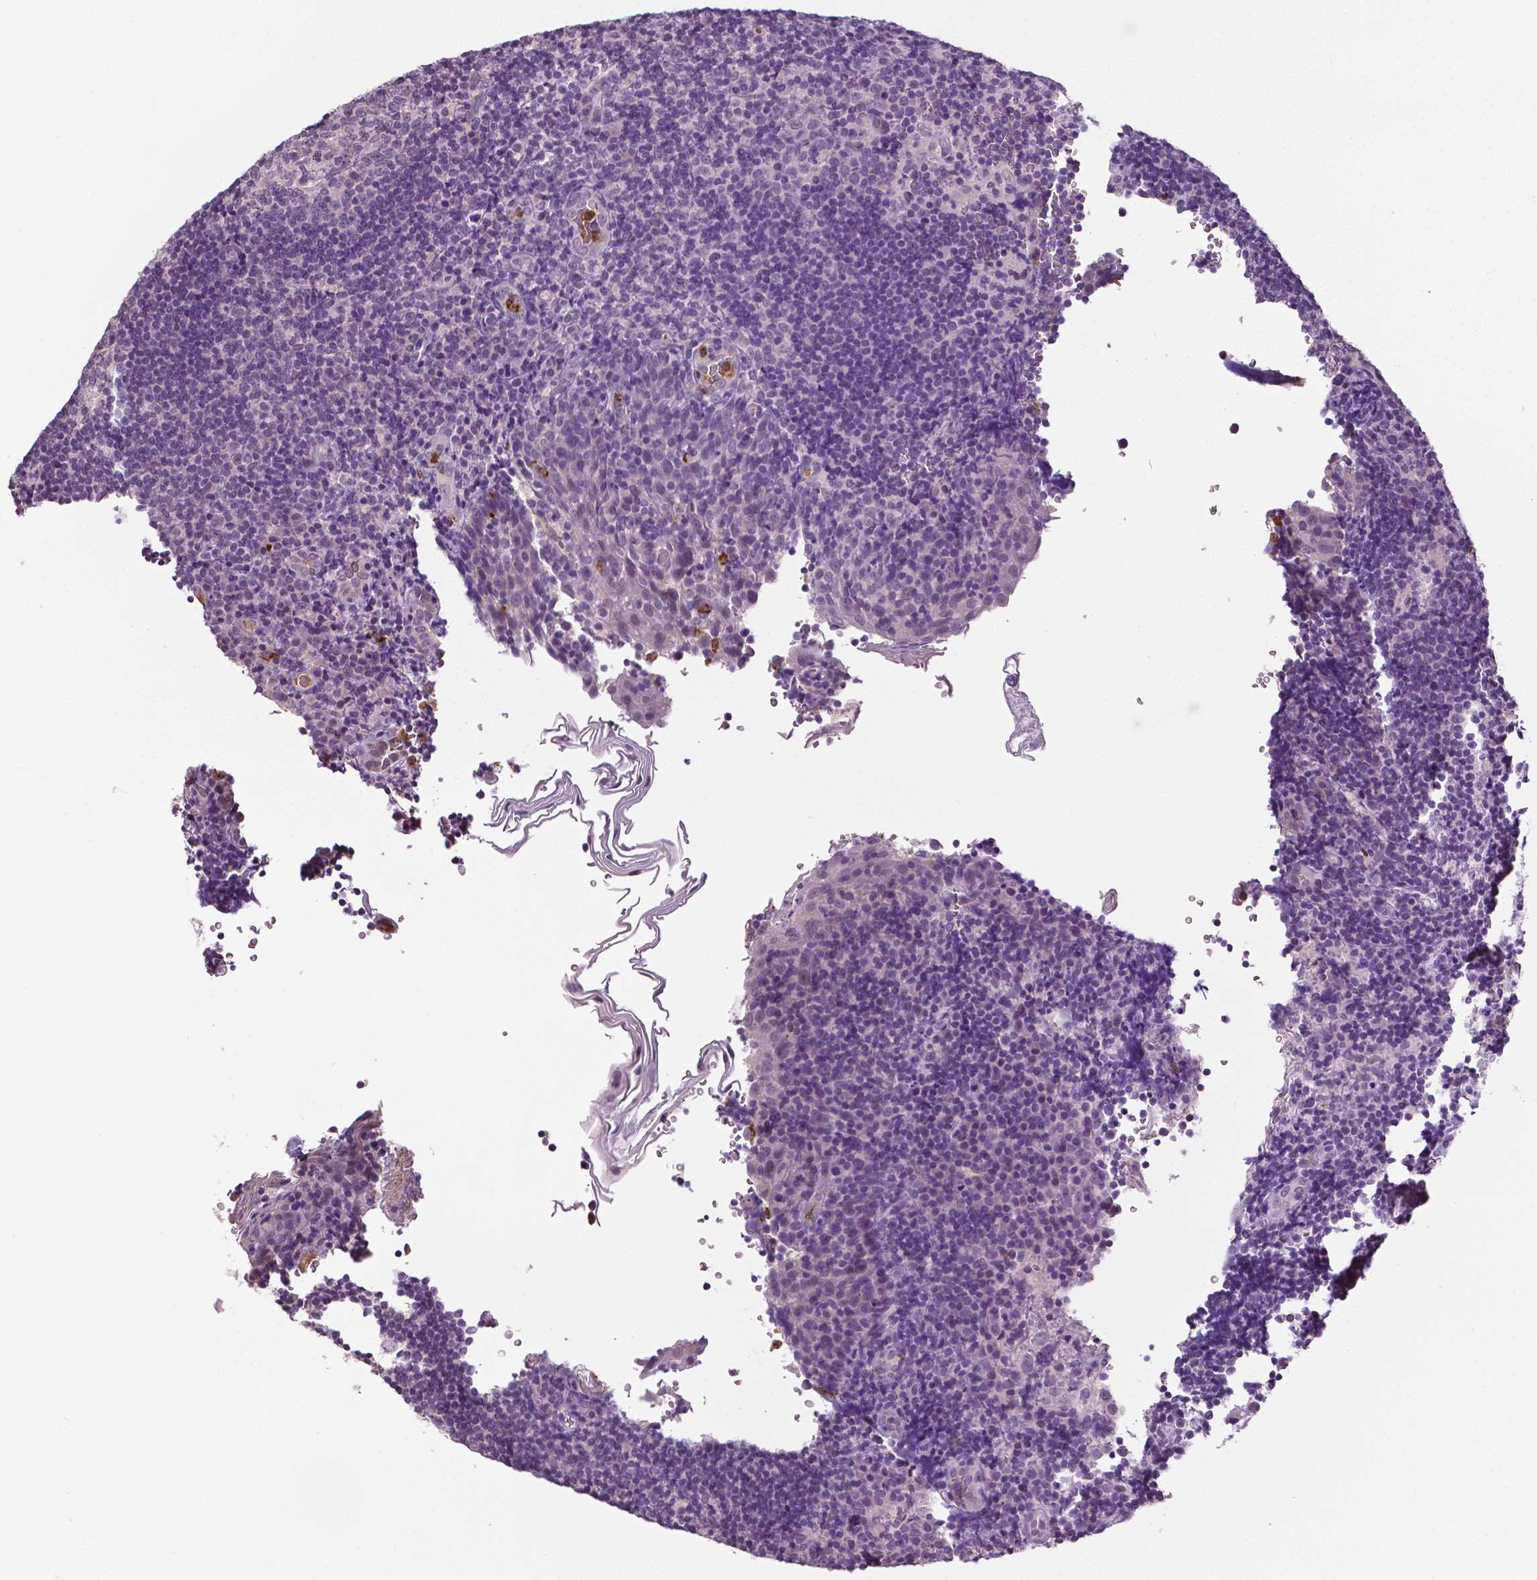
{"staining": {"intensity": "negative", "quantity": "none", "location": "none"}, "tissue": "tonsil", "cell_type": "Germinal center cells", "image_type": "normal", "snomed": [{"axis": "morphology", "description": "Normal tissue, NOS"}, {"axis": "topography", "description": "Tonsil"}], "caption": "Germinal center cells show no significant positivity in benign tonsil. The staining is performed using DAB (3,3'-diaminobenzidine) brown chromogen with nuclei counter-stained in using hematoxylin.", "gene": "PTPN5", "patient": {"sex": "male", "age": 17}}